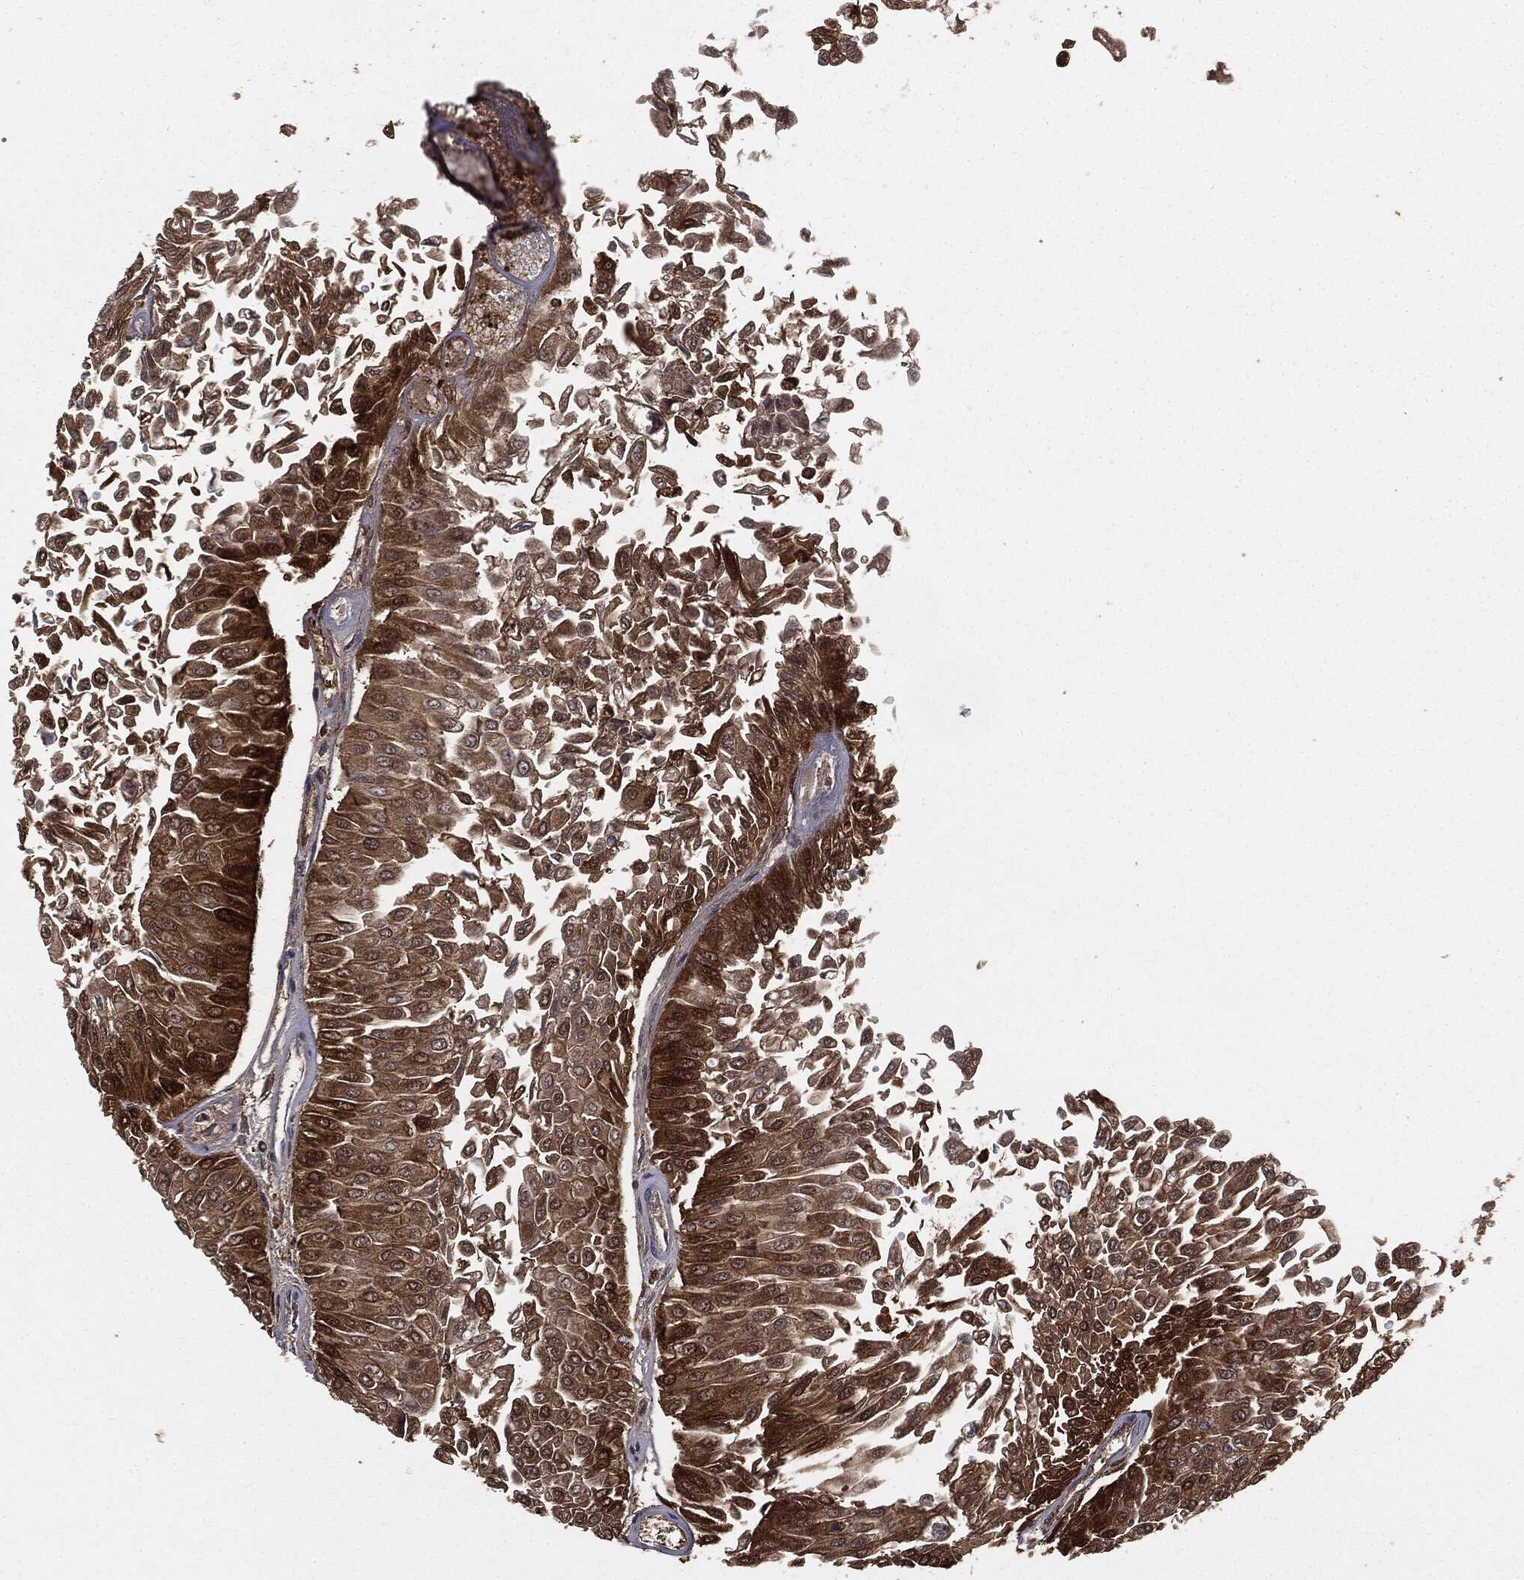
{"staining": {"intensity": "strong", "quantity": ">75%", "location": "cytoplasmic/membranous"}, "tissue": "urothelial cancer", "cell_type": "Tumor cells", "image_type": "cancer", "snomed": [{"axis": "morphology", "description": "Urothelial carcinoma, Low grade"}, {"axis": "topography", "description": "Urinary bladder"}], "caption": "The micrograph displays staining of urothelial carcinoma (low-grade), revealing strong cytoplasmic/membranous protein positivity (brown color) within tumor cells.", "gene": "GNB5", "patient": {"sex": "male", "age": 67}}